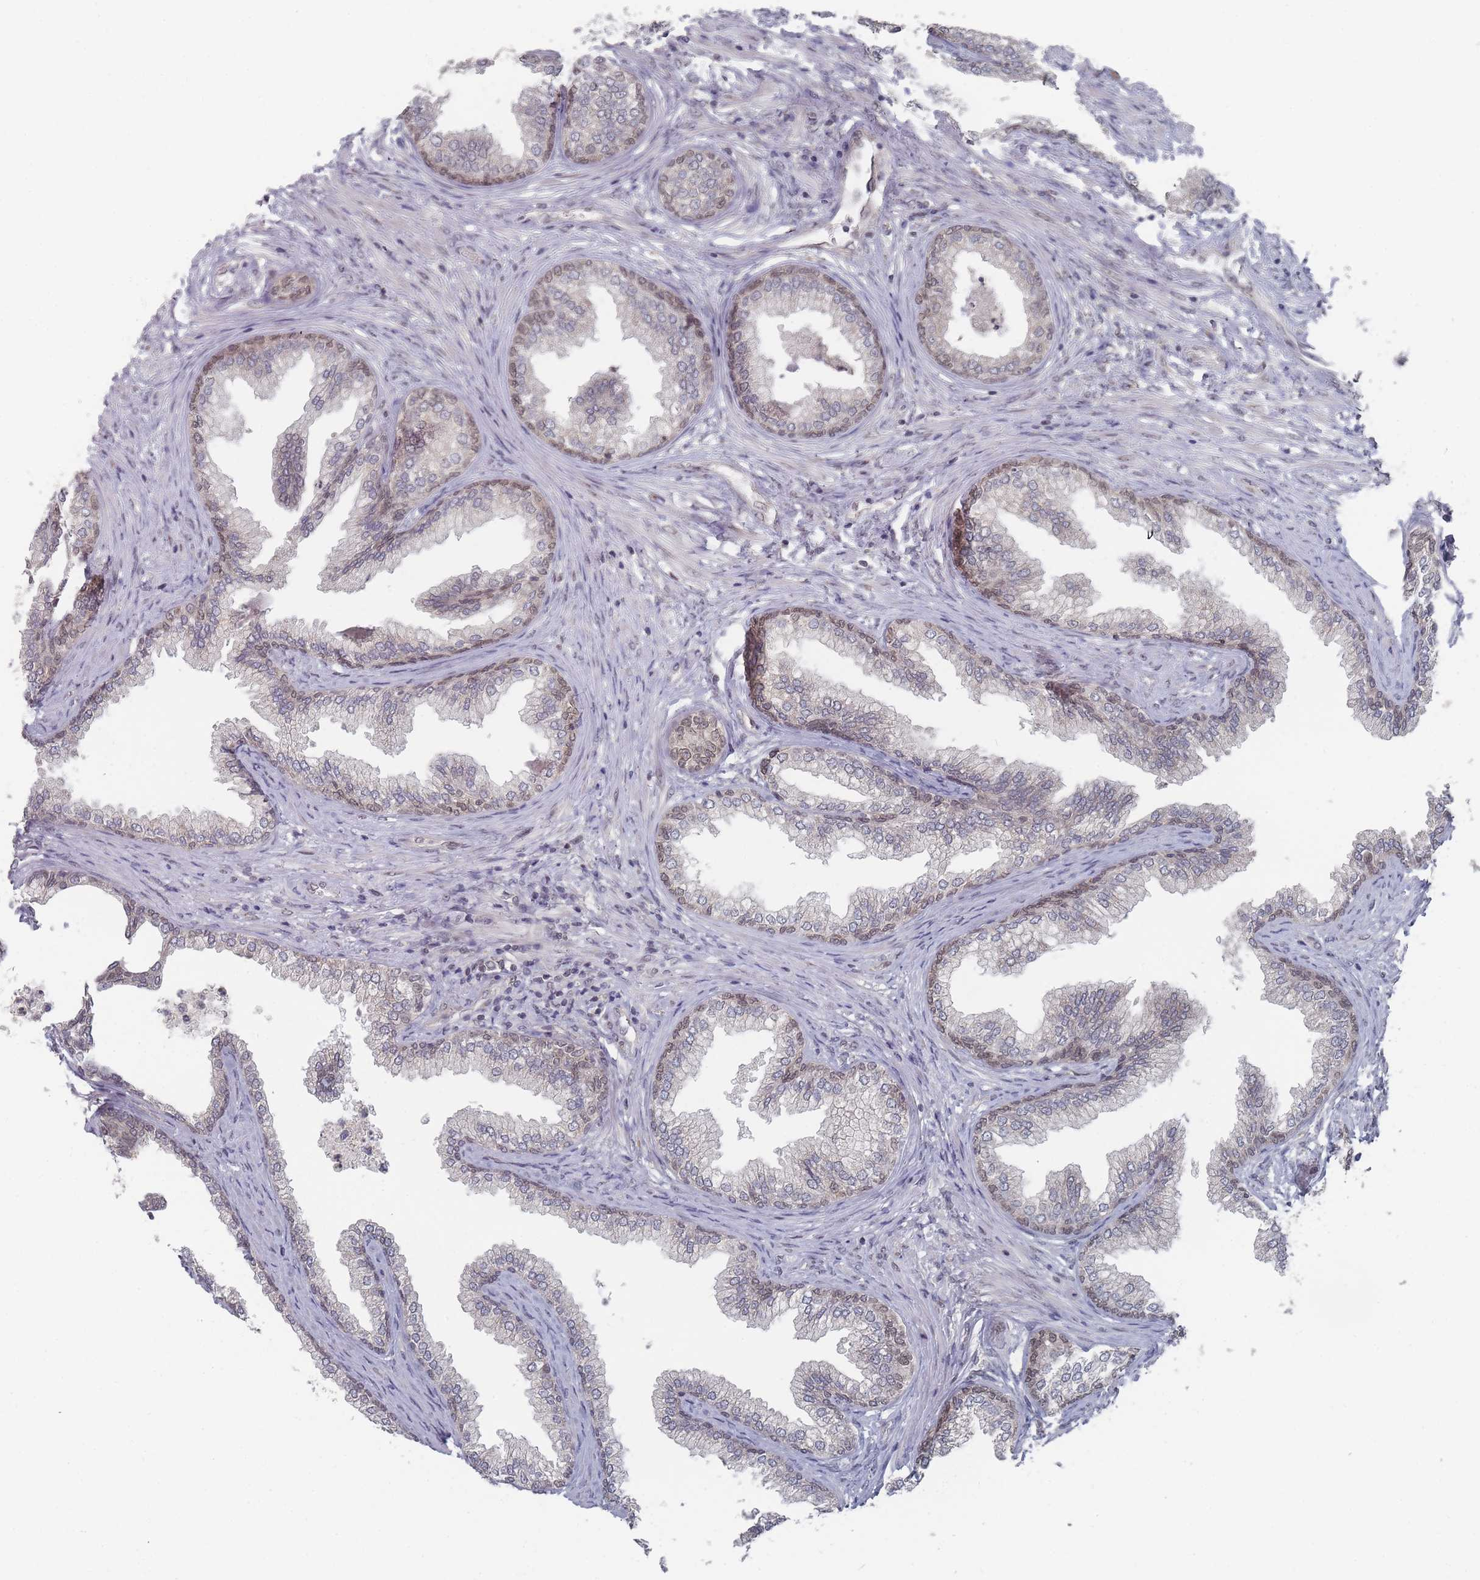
{"staining": {"intensity": "moderate", "quantity": "25%-75%", "location": "cytoplasmic/membranous,nuclear"}, "tissue": "prostate", "cell_type": "Glandular cells", "image_type": "normal", "snomed": [{"axis": "morphology", "description": "Normal tissue, NOS"}, {"axis": "topography", "description": "Prostate"}], "caption": "Immunohistochemical staining of benign human prostate displays moderate cytoplasmic/membranous,nuclear protein positivity in approximately 25%-75% of glandular cells.", "gene": "TBC1D25", "patient": {"sex": "male", "age": 76}}